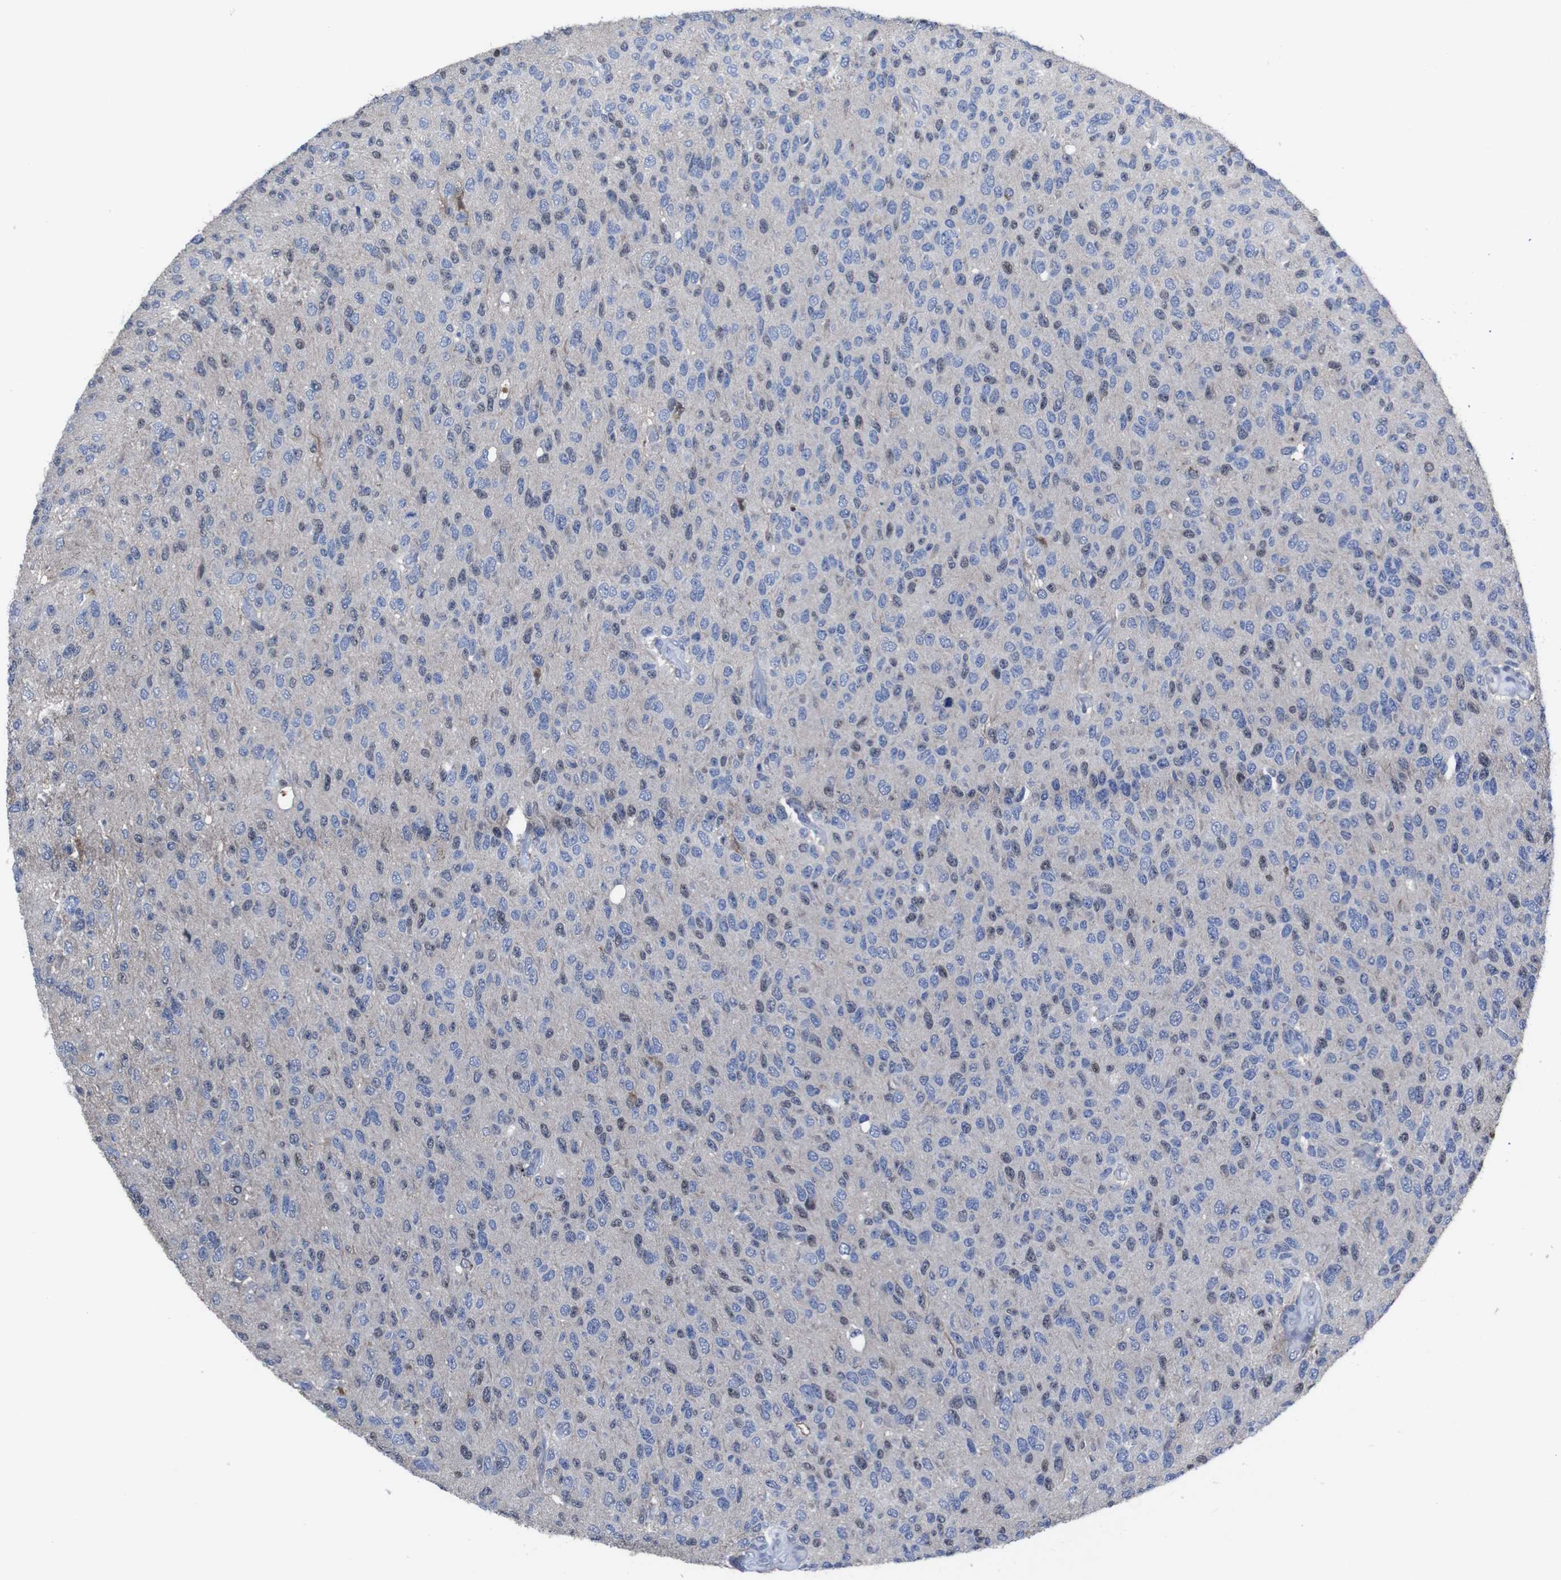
{"staining": {"intensity": "negative", "quantity": "none", "location": "none"}, "tissue": "glioma", "cell_type": "Tumor cells", "image_type": "cancer", "snomed": [{"axis": "morphology", "description": "Glioma, malignant, High grade"}, {"axis": "topography", "description": "pancreas cauda"}], "caption": "Human glioma stained for a protein using IHC demonstrates no expression in tumor cells.", "gene": "SEMA4B", "patient": {"sex": "male", "age": 60}}